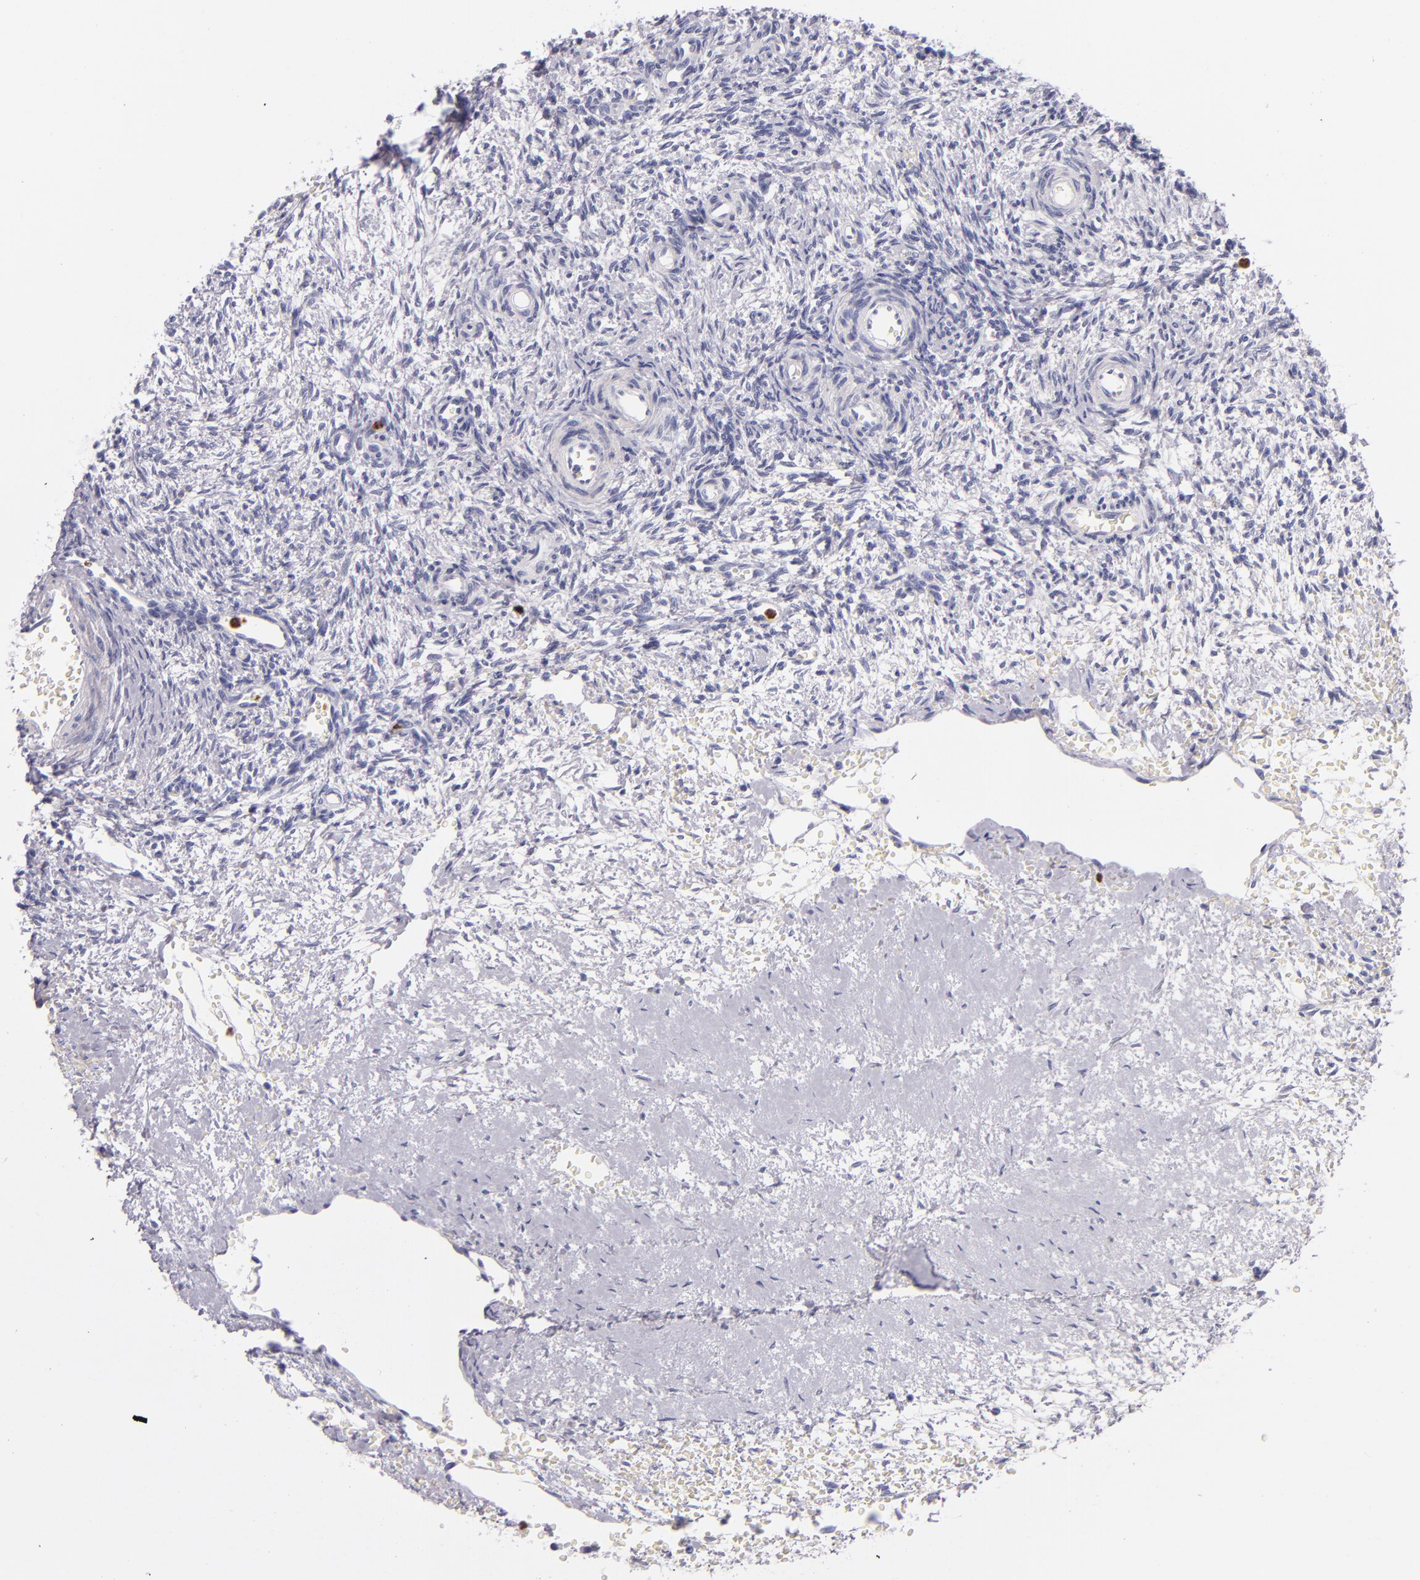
{"staining": {"intensity": "negative", "quantity": "none", "location": "none"}, "tissue": "ovary", "cell_type": "Follicle cells", "image_type": "normal", "snomed": [{"axis": "morphology", "description": "Normal tissue, NOS"}, {"axis": "topography", "description": "Ovary"}], "caption": "Benign ovary was stained to show a protein in brown. There is no significant staining in follicle cells. (Brightfield microscopy of DAB (3,3'-diaminobenzidine) immunohistochemistry (IHC) at high magnification).", "gene": "CDH3", "patient": {"sex": "female", "age": 39}}